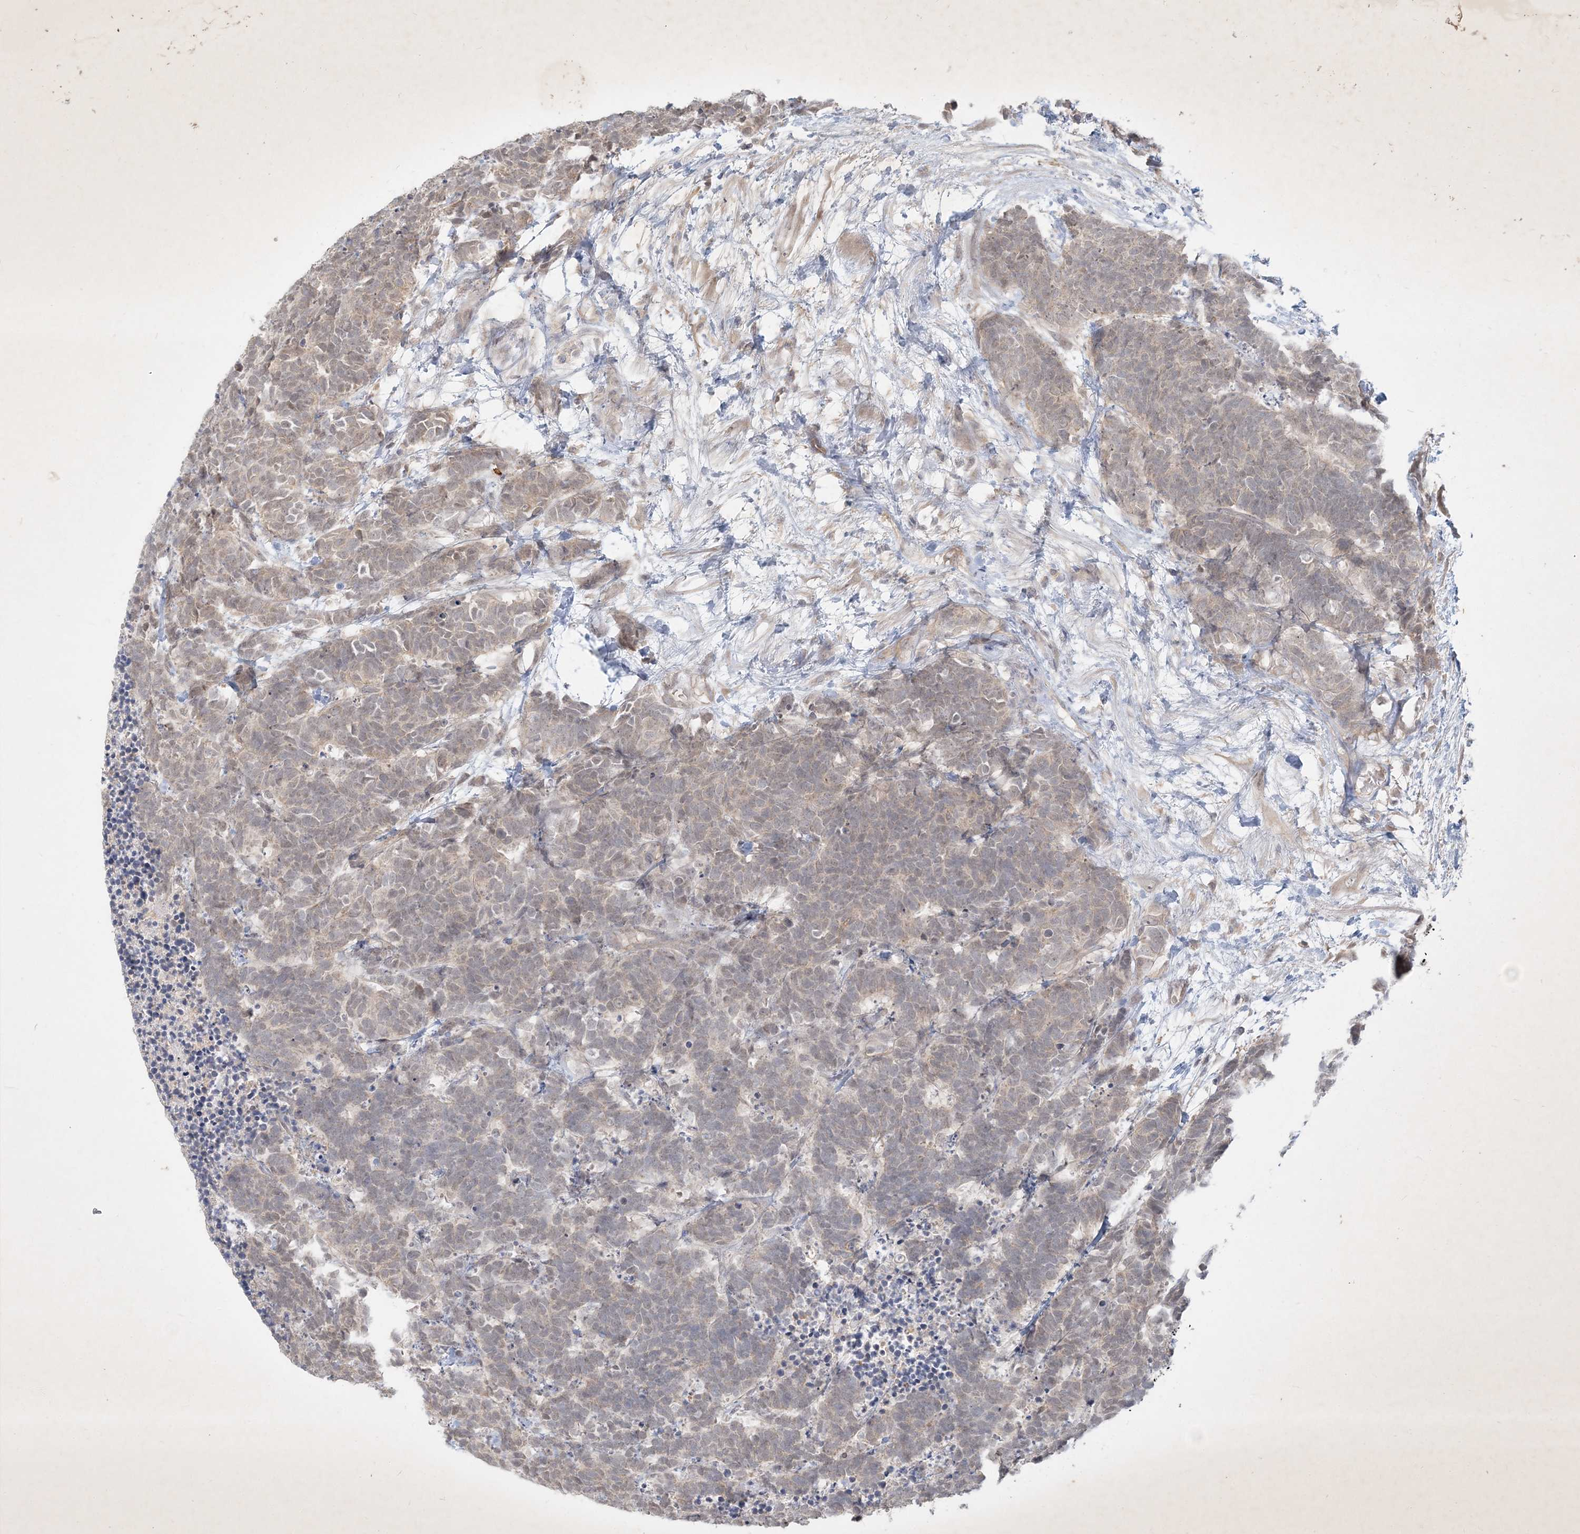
{"staining": {"intensity": "weak", "quantity": "<25%", "location": "cytoplasmic/membranous"}, "tissue": "carcinoid", "cell_type": "Tumor cells", "image_type": "cancer", "snomed": [{"axis": "morphology", "description": "Carcinoma, NOS"}, {"axis": "morphology", "description": "Carcinoid, malignant, NOS"}, {"axis": "topography", "description": "Urinary bladder"}], "caption": "A photomicrograph of human carcinoid is negative for staining in tumor cells.", "gene": "BOD1", "patient": {"sex": "male", "age": 57}}